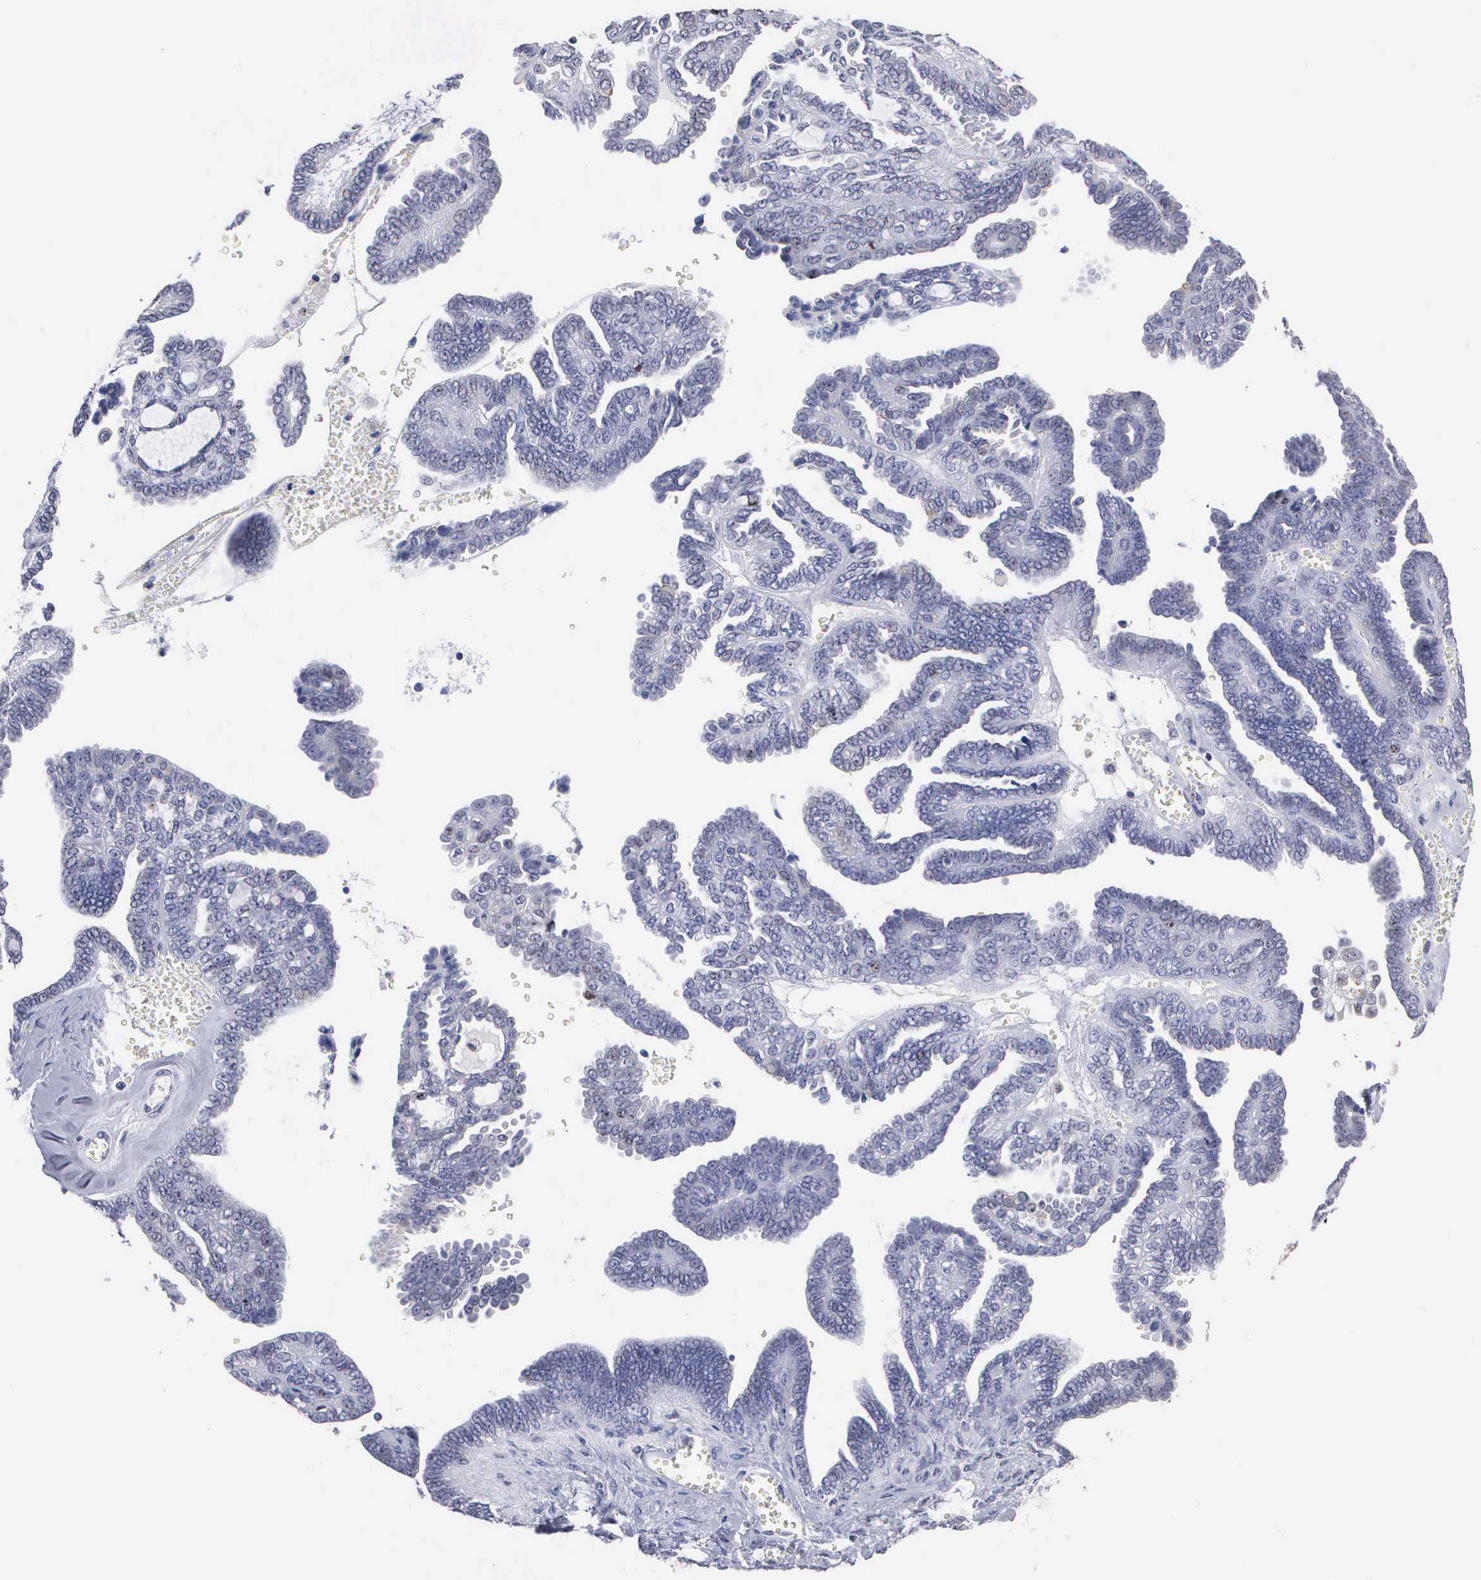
{"staining": {"intensity": "negative", "quantity": "none", "location": "none"}, "tissue": "ovarian cancer", "cell_type": "Tumor cells", "image_type": "cancer", "snomed": [{"axis": "morphology", "description": "Cystadenocarcinoma, serous, NOS"}, {"axis": "topography", "description": "Ovary"}], "caption": "Human serous cystadenocarcinoma (ovarian) stained for a protein using immunohistochemistry (IHC) displays no staining in tumor cells.", "gene": "KDM6A", "patient": {"sex": "female", "age": 71}}